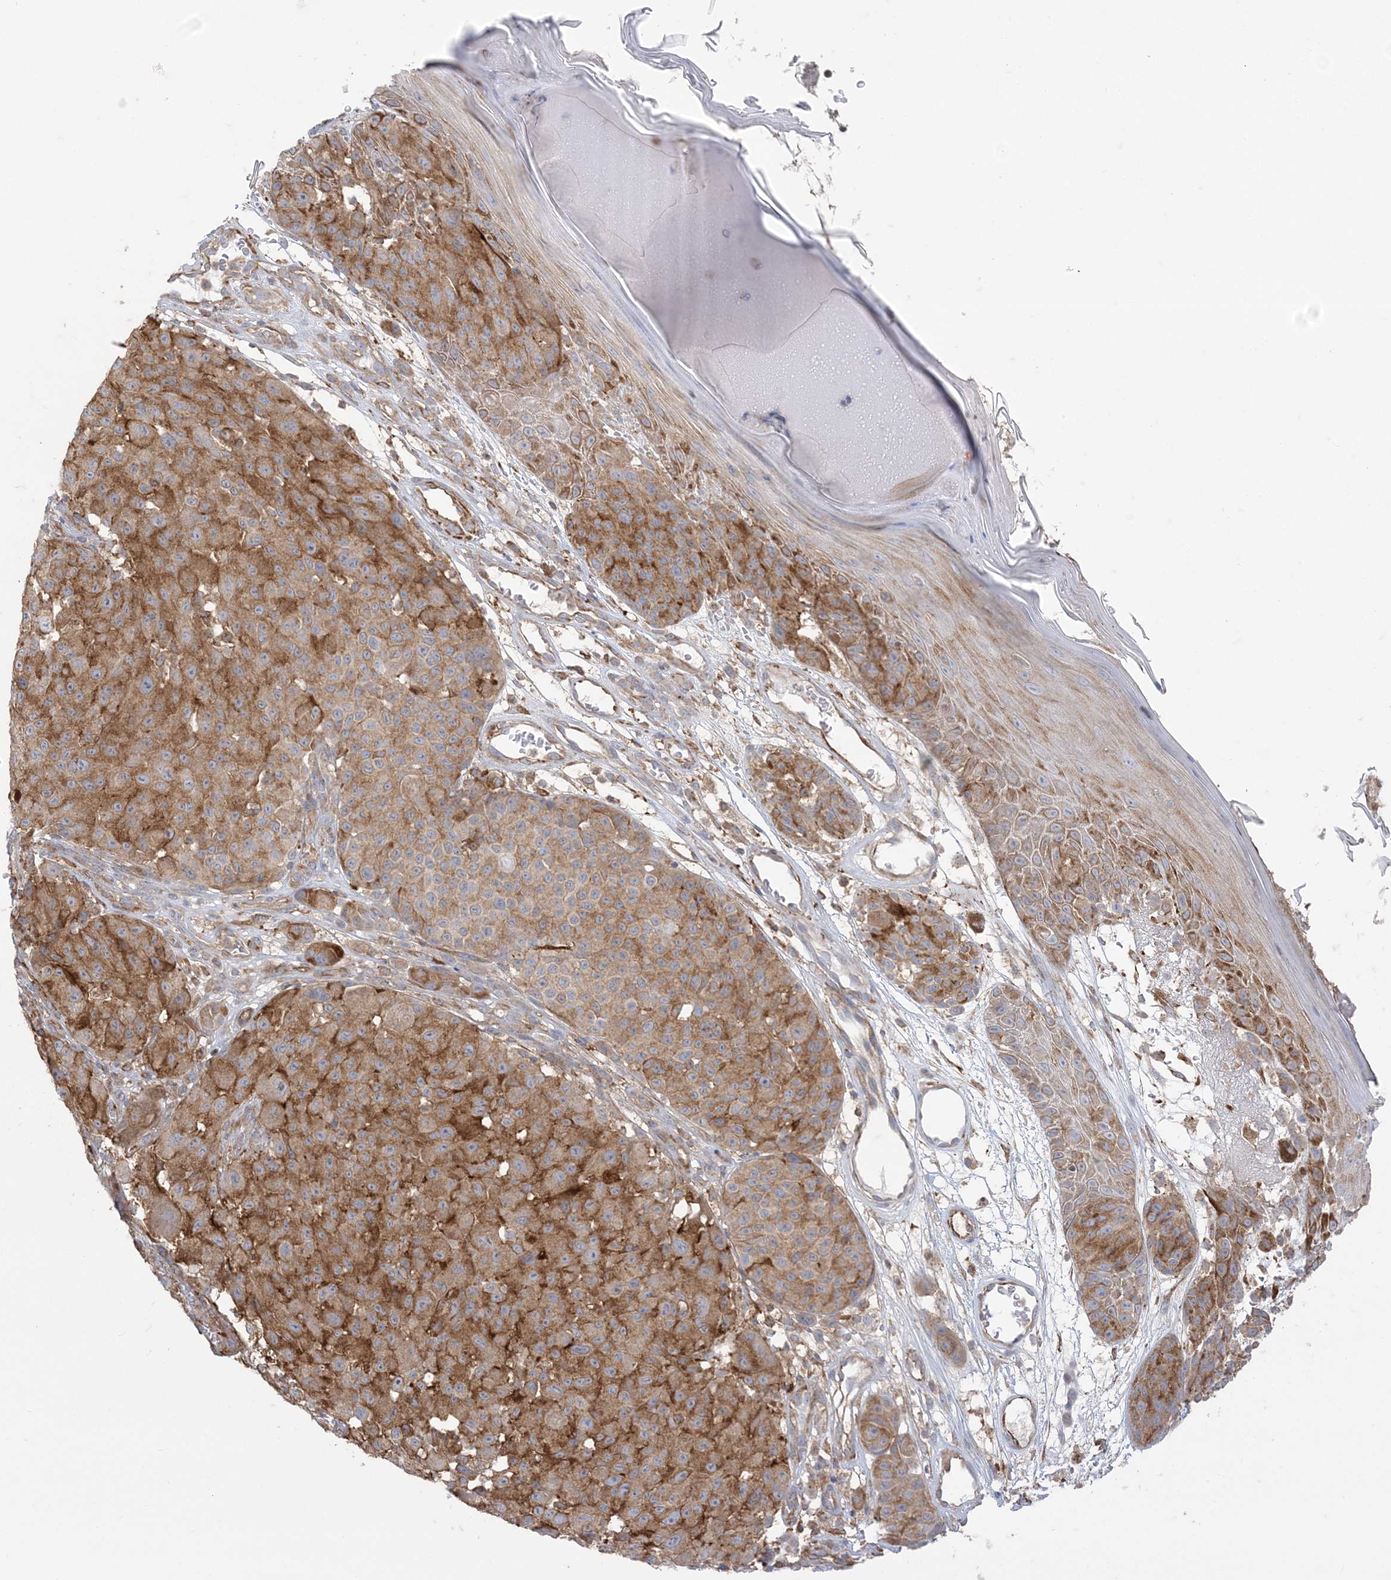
{"staining": {"intensity": "moderate", "quantity": ">75%", "location": "cytoplasmic/membranous"}, "tissue": "melanoma", "cell_type": "Tumor cells", "image_type": "cancer", "snomed": [{"axis": "morphology", "description": "Malignant melanoma, NOS"}, {"axis": "topography", "description": "Skin"}], "caption": "This image demonstrates immunohistochemistry staining of melanoma, with medium moderate cytoplasmic/membranous staining in approximately >75% of tumor cells.", "gene": "DERL3", "patient": {"sex": "male", "age": 83}}